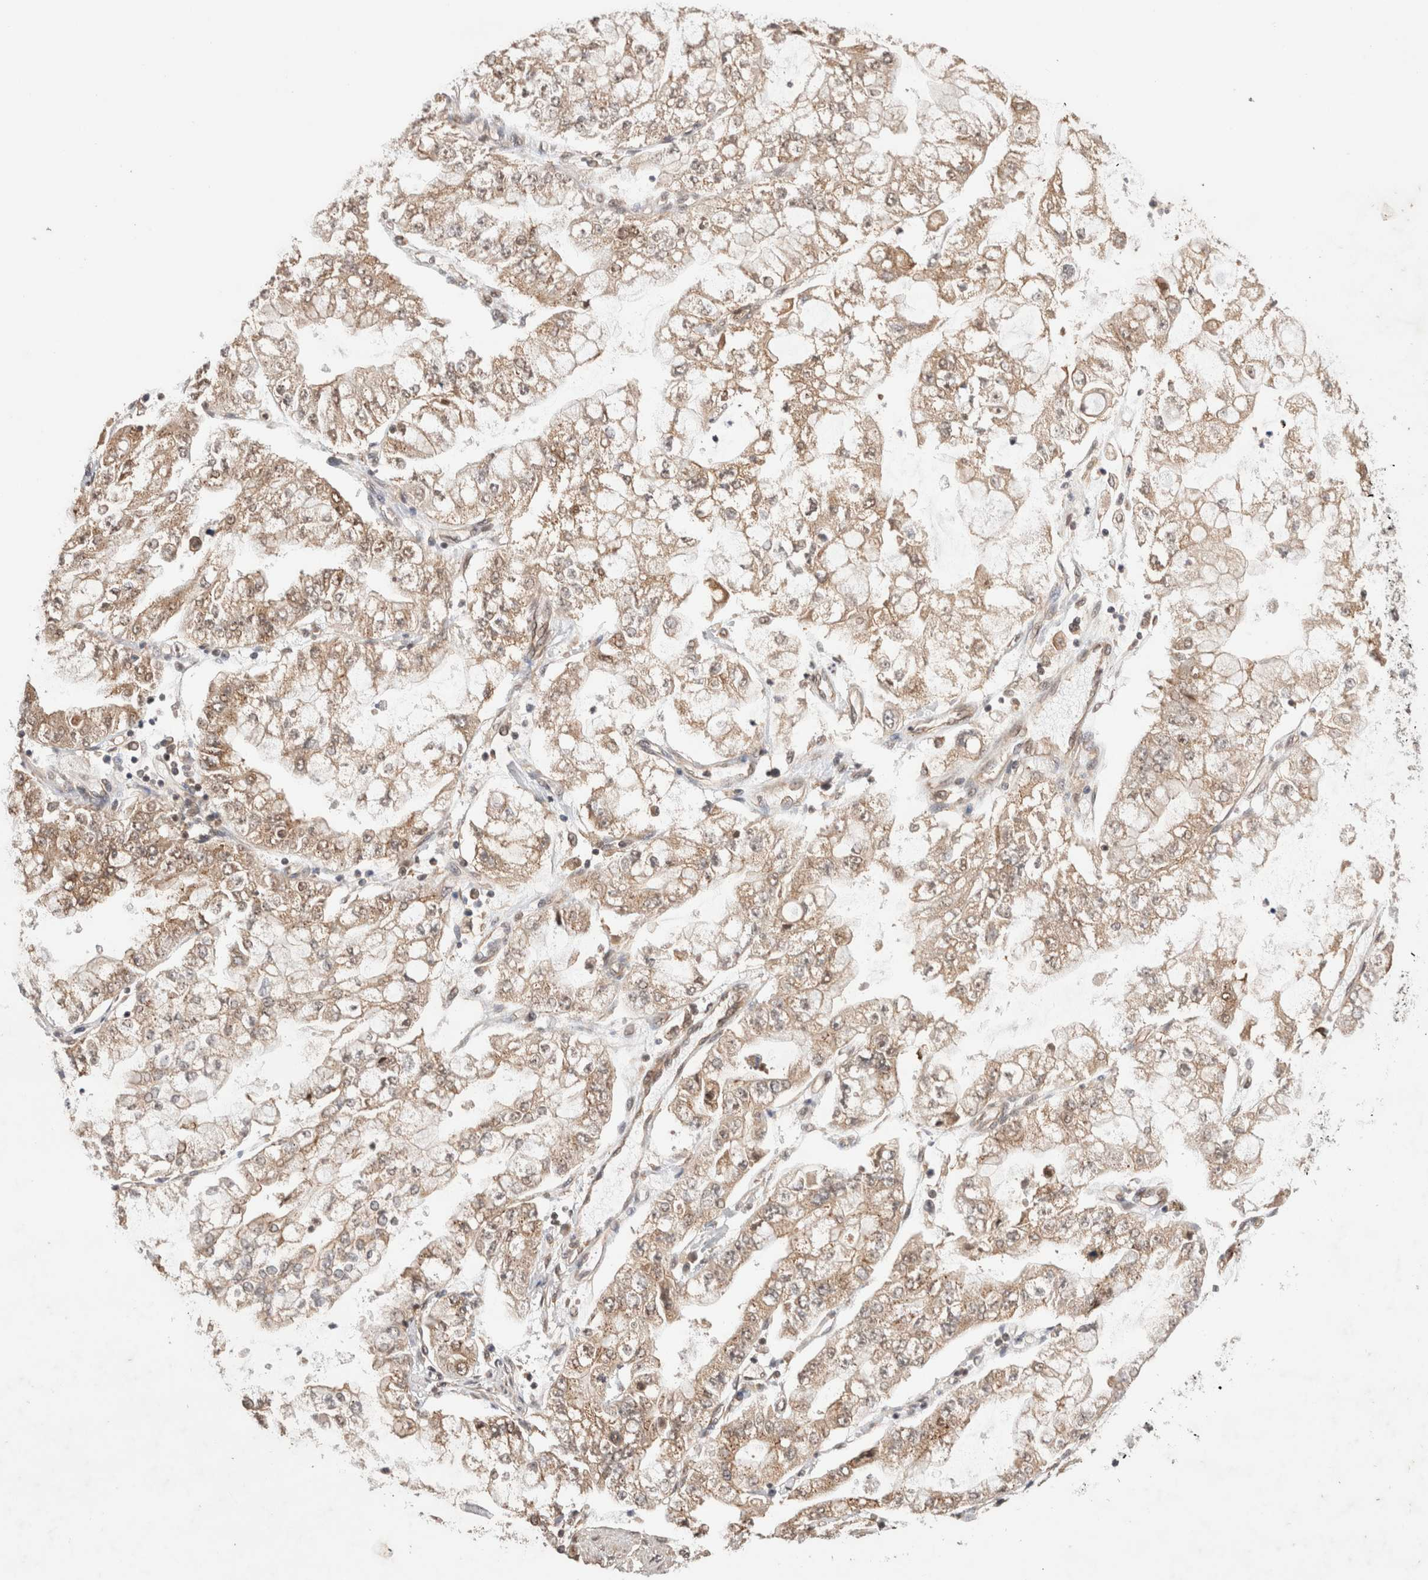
{"staining": {"intensity": "weak", "quantity": ">75%", "location": "cytoplasmic/membranous,nuclear"}, "tissue": "stomach cancer", "cell_type": "Tumor cells", "image_type": "cancer", "snomed": [{"axis": "morphology", "description": "Adenocarcinoma, NOS"}, {"axis": "topography", "description": "Stomach"}], "caption": "Immunohistochemical staining of human stomach cancer (adenocarcinoma) displays low levels of weak cytoplasmic/membranous and nuclear staining in about >75% of tumor cells.", "gene": "SIKE1", "patient": {"sex": "male", "age": 76}}